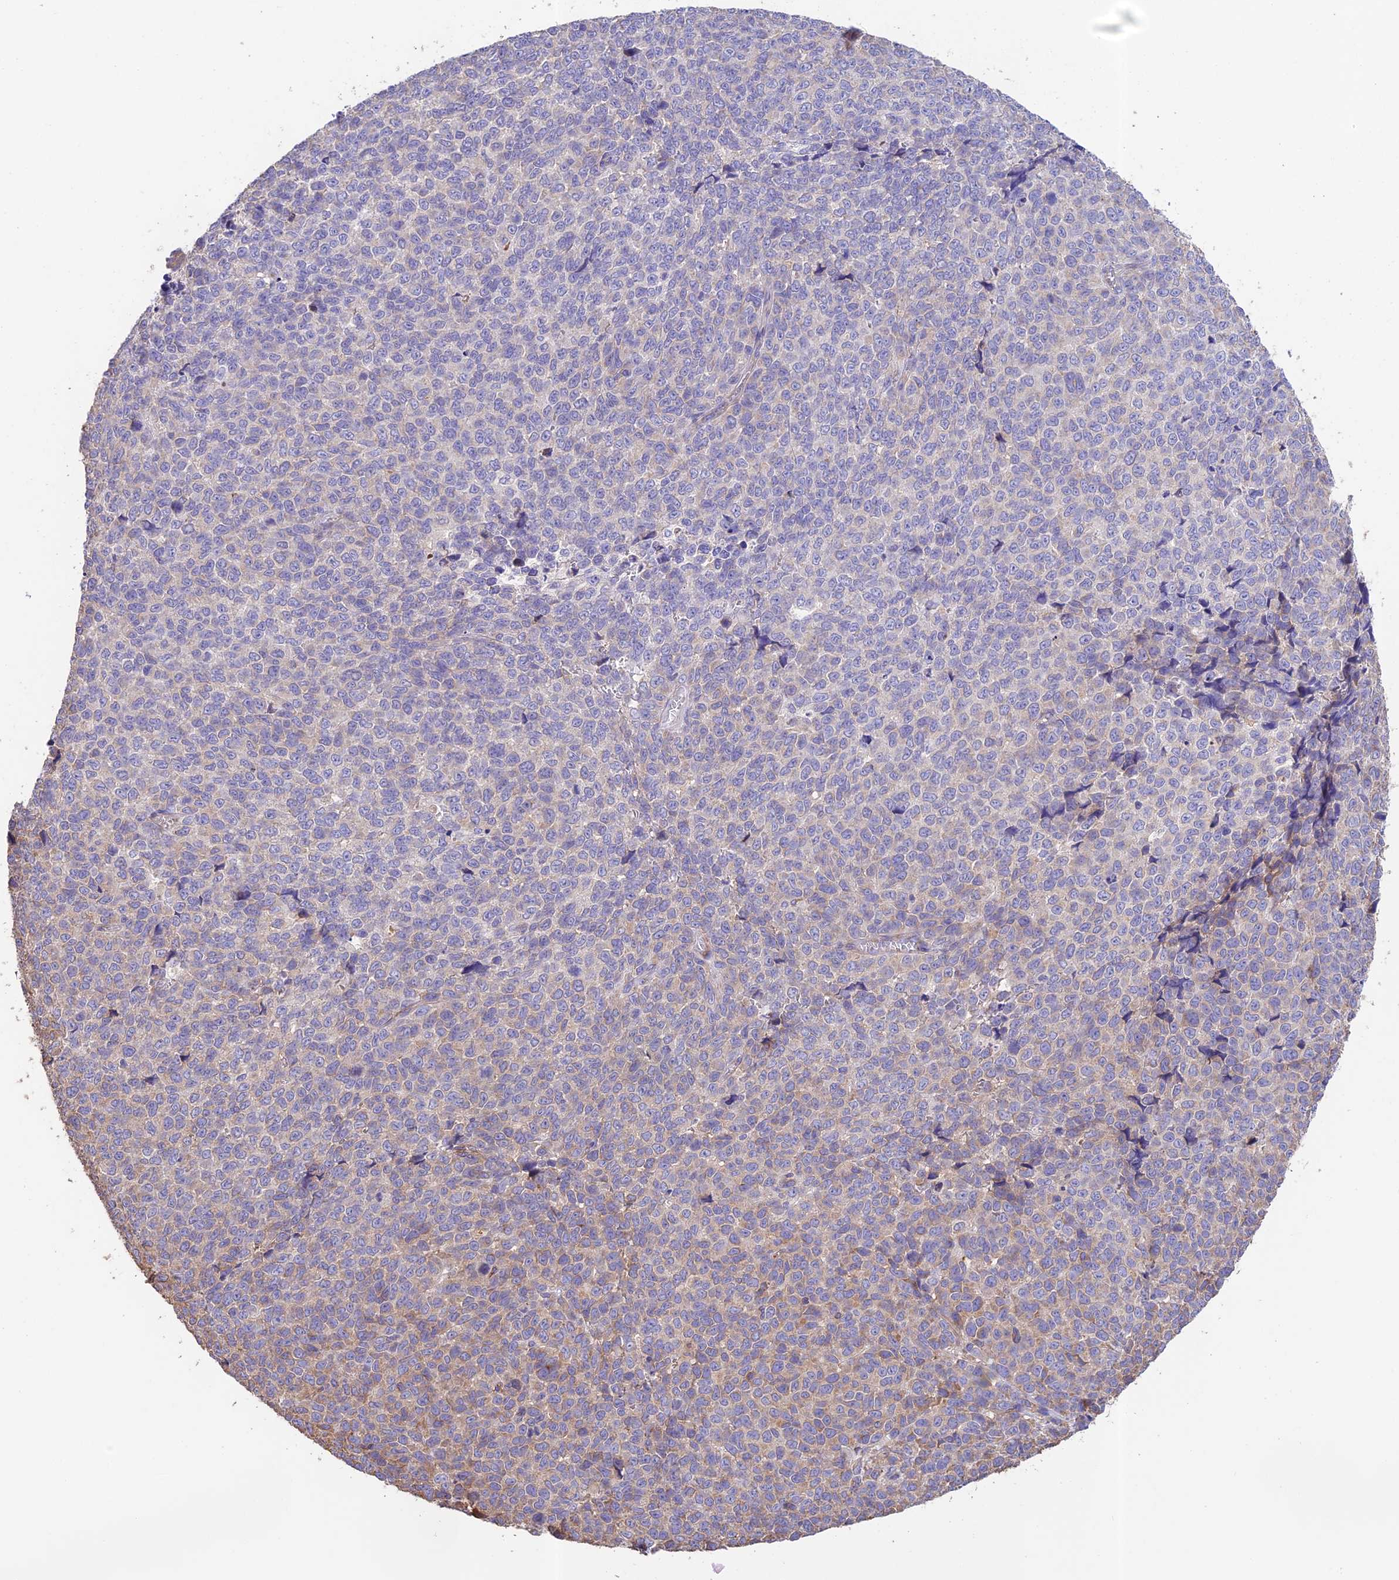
{"staining": {"intensity": "weak", "quantity": "<25%", "location": "cytoplasmic/membranous"}, "tissue": "melanoma", "cell_type": "Tumor cells", "image_type": "cancer", "snomed": [{"axis": "morphology", "description": "Malignant melanoma, NOS"}, {"axis": "topography", "description": "Nose, NOS"}], "caption": "This is a histopathology image of IHC staining of melanoma, which shows no staining in tumor cells. Brightfield microscopy of IHC stained with DAB (brown) and hematoxylin (blue), captured at high magnification.", "gene": "EMC3", "patient": {"sex": "female", "age": 48}}